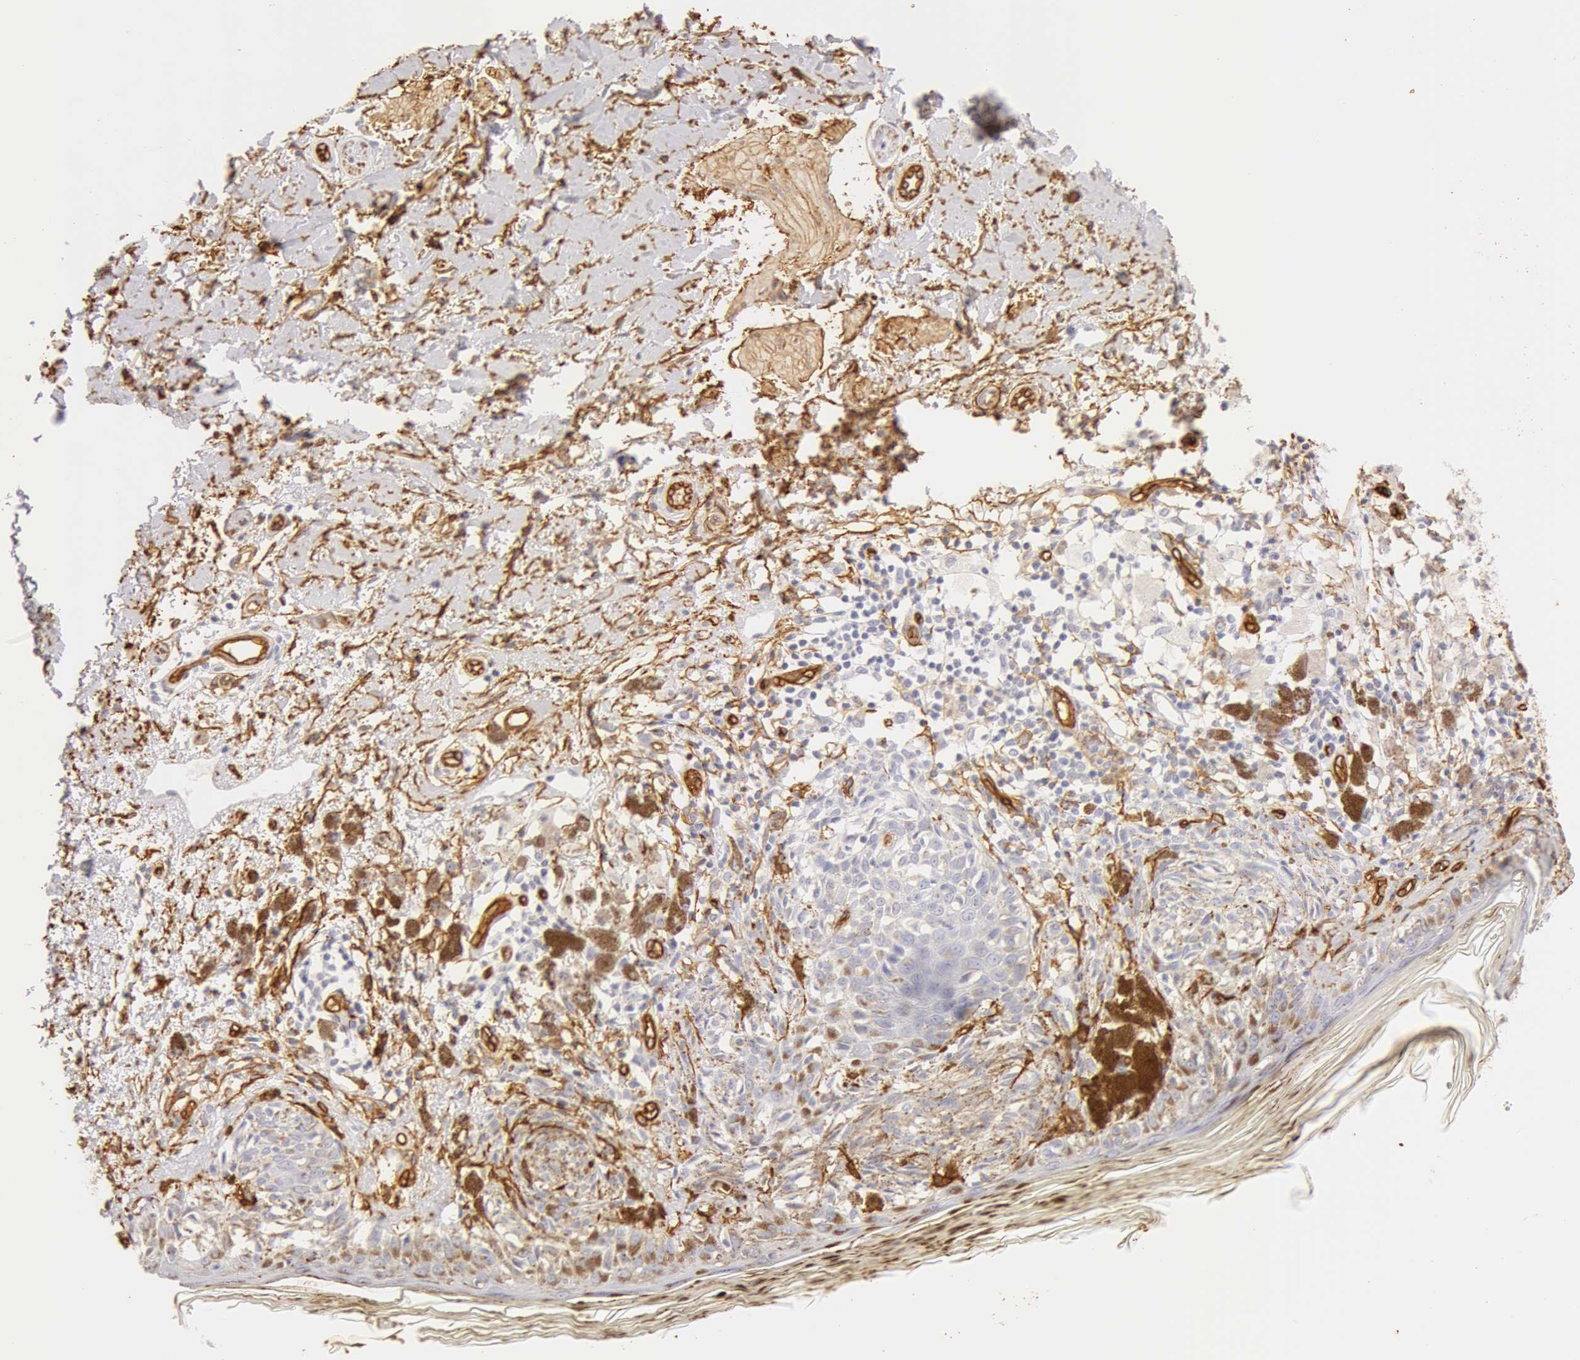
{"staining": {"intensity": "negative", "quantity": "none", "location": "none"}, "tissue": "melanoma", "cell_type": "Tumor cells", "image_type": "cancer", "snomed": [{"axis": "morphology", "description": "Malignant melanoma, NOS"}, {"axis": "topography", "description": "Skin"}], "caption": "DAB immunohistochemical staining of melanoma demonstrates no significant positivity in tumor cells. The staining is performed using DAB (3,3'-diaminobenzidine) brown chromogen with nuclei counter-stained in using hematoxylin.", "gene": "AQP1", "patient": {"sex": "male", "age": 88}}